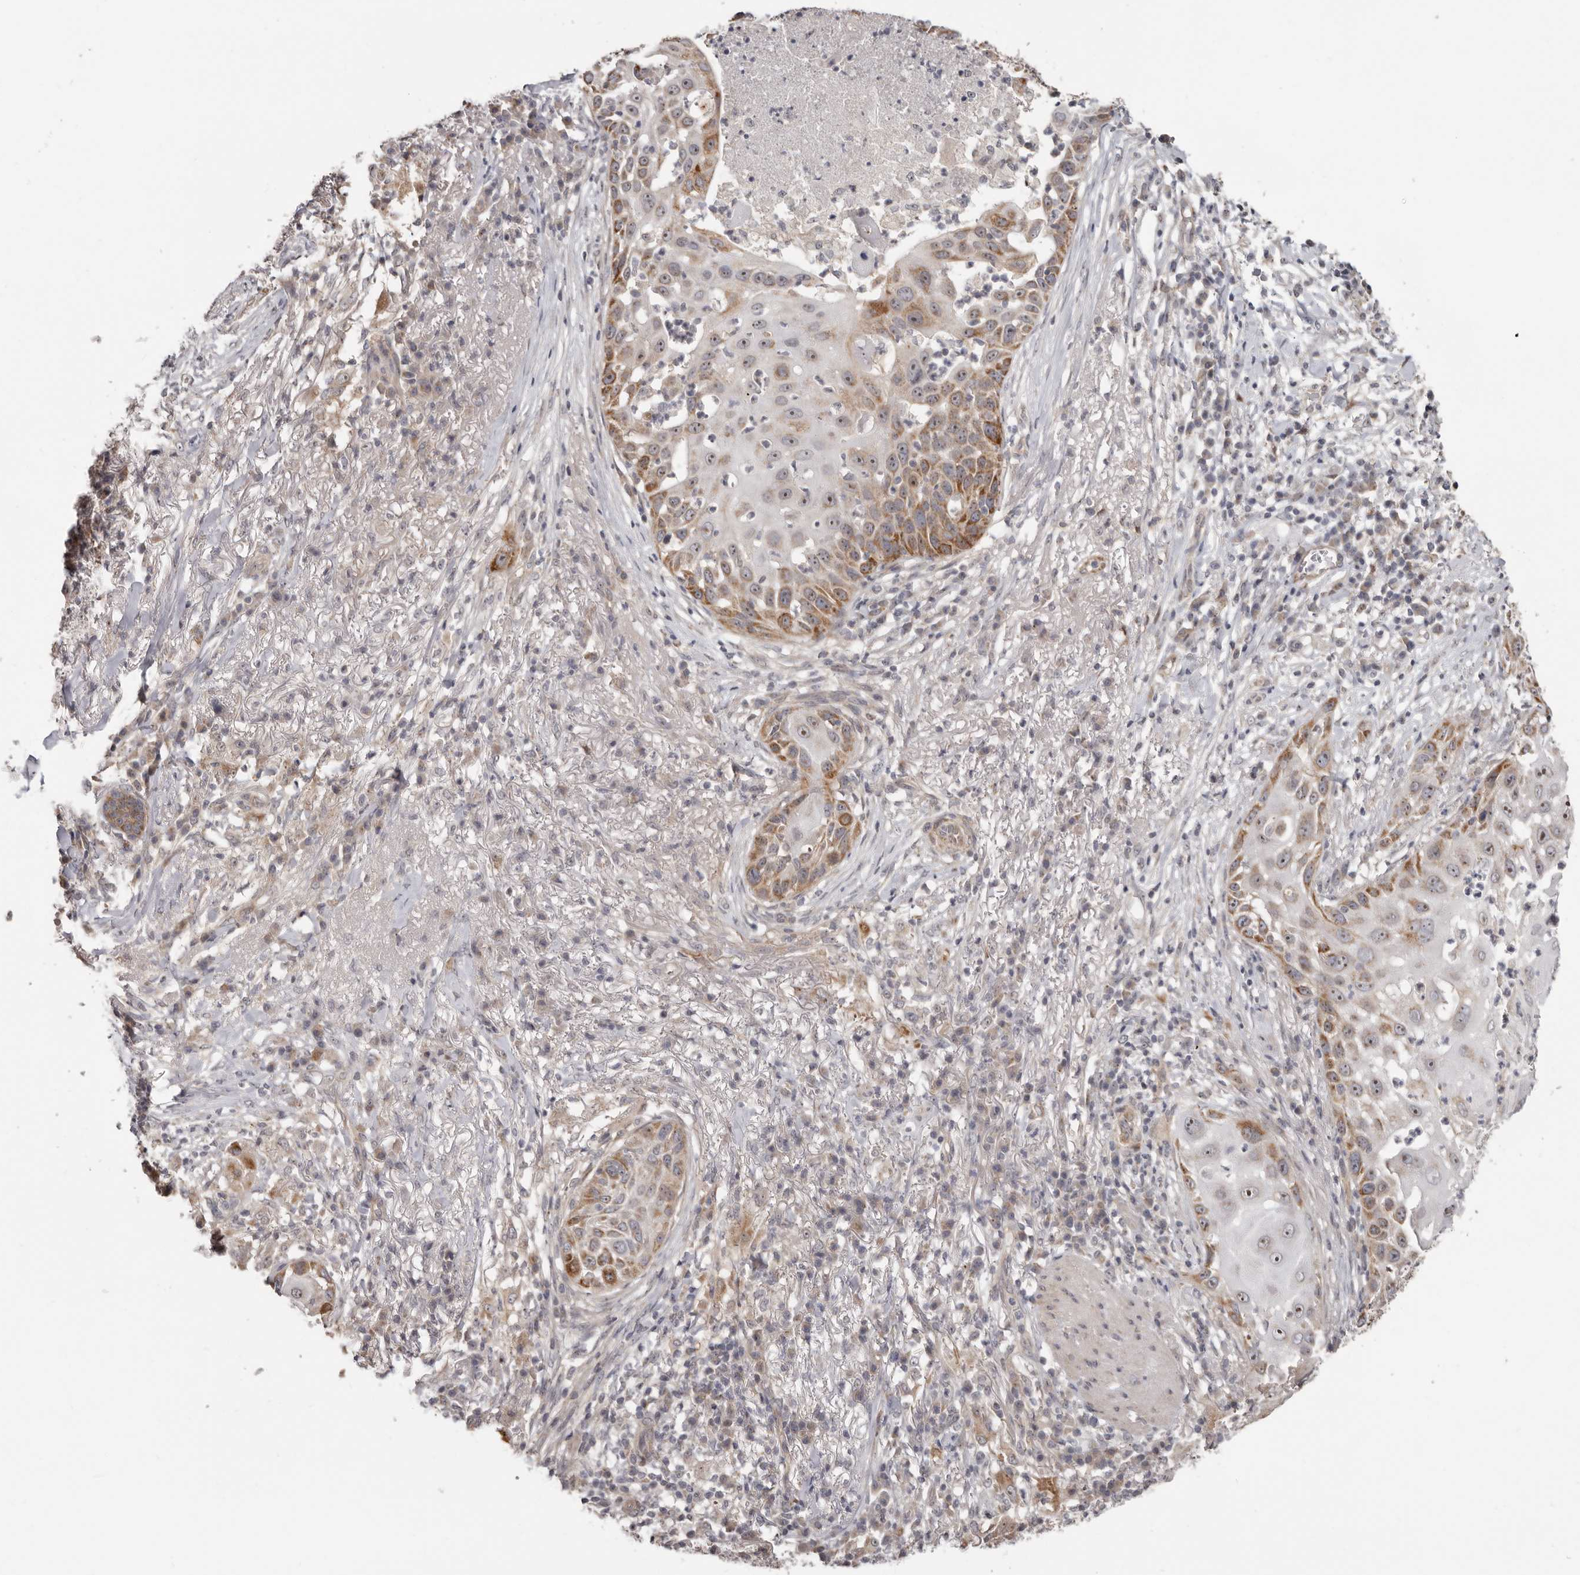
{"staining": {"intensity": "moderate", "quantity": ">75%", "location": "cytoplasmic/membranous,nuclear"}, "tissue": "skin cancer", "cell_type": "Tumor cells", "image_type": "cancer", "snomed": [{"axis": "morphology", "description": "Squamous cell carcinoma, NOS"}, {"axis": "topography", "description": "Skin"}], "caption": "About >75% of tumor cells in skin cancer demonstrate moderate cytoplasmic/membranous and nuclear protein staining as visualized by brown immunohistochemical staining.", "gene": "BAD", "patient": {"sex": "female", "age": 44}}